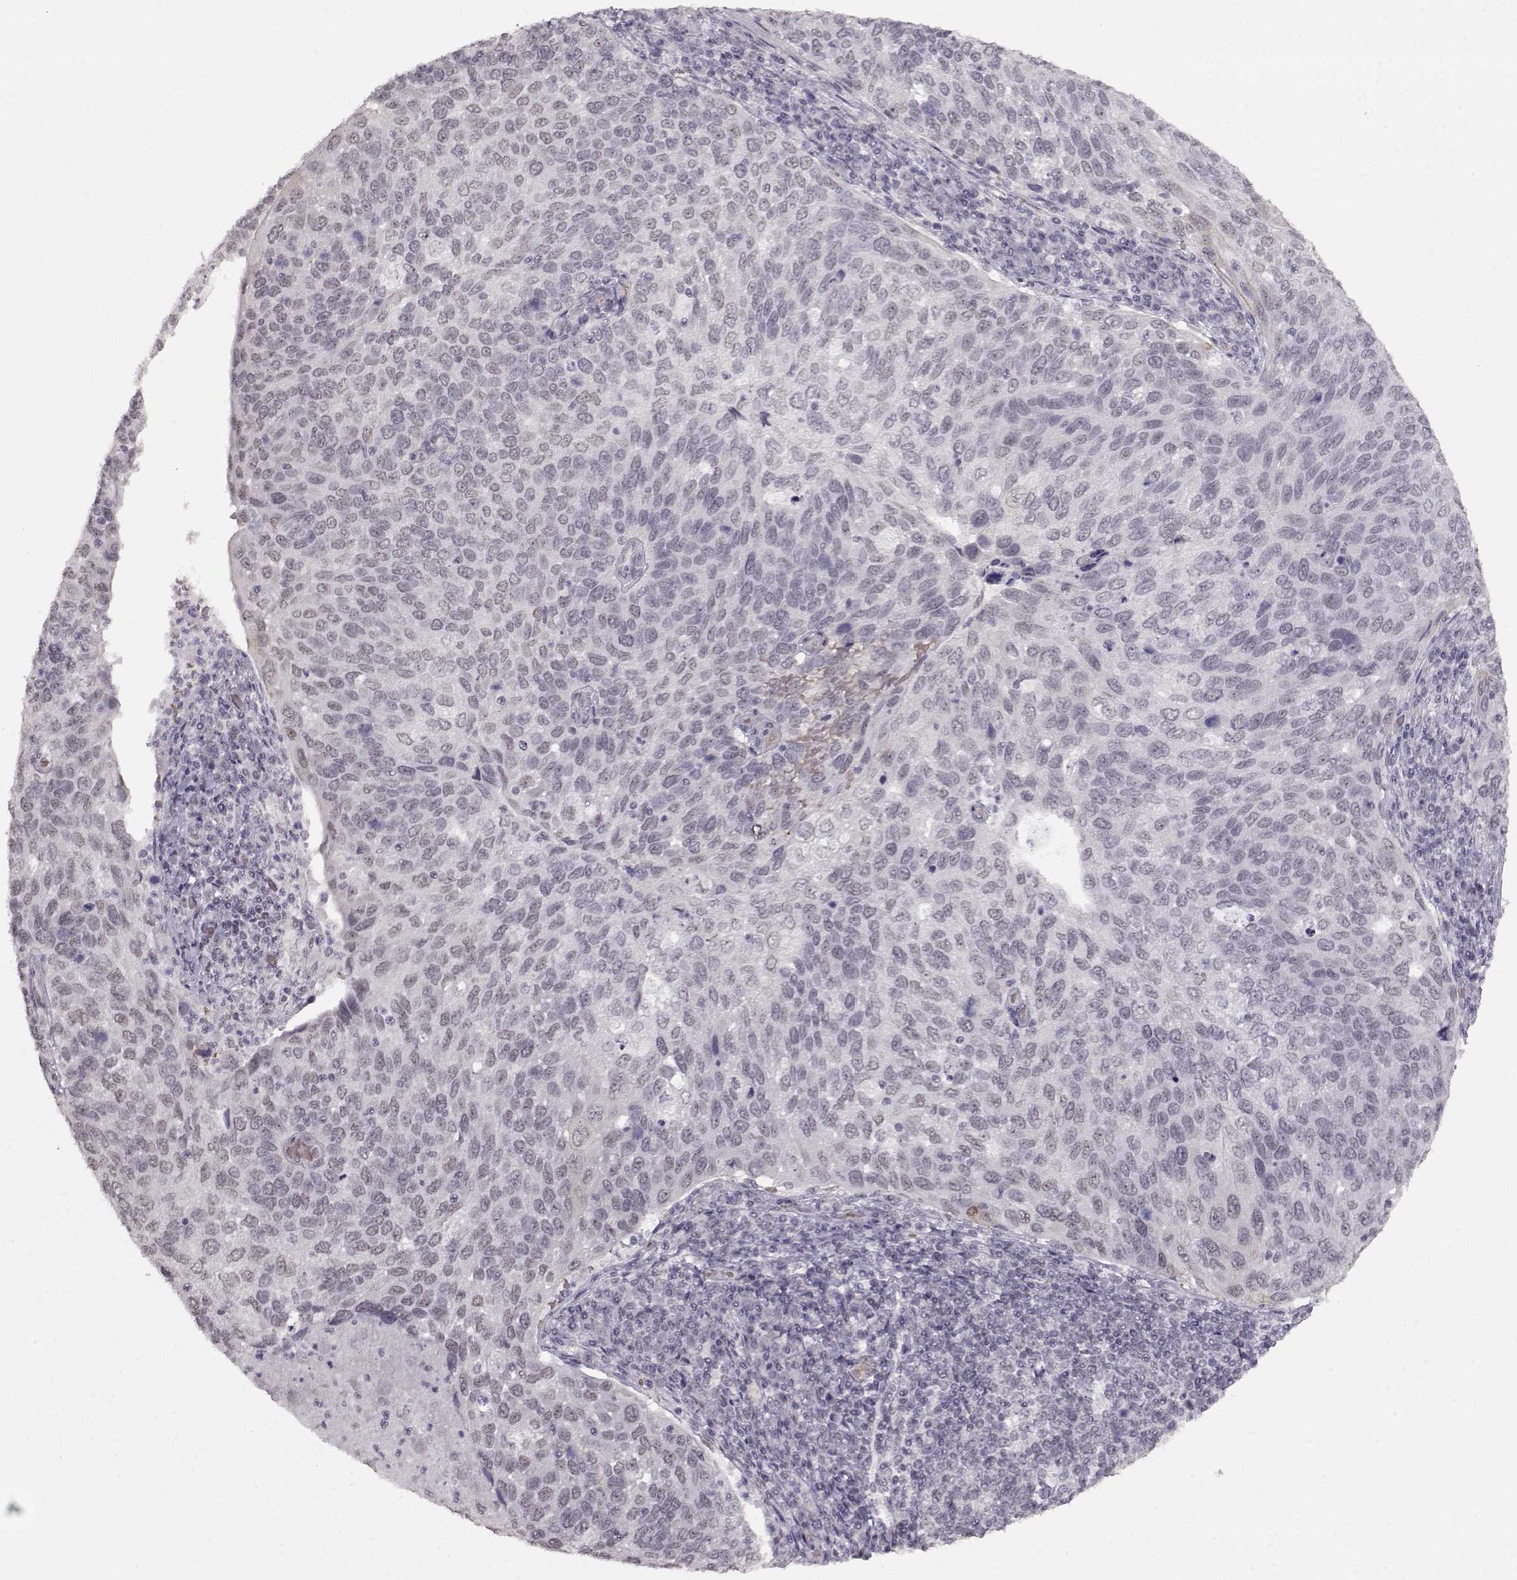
{"staining": {"intensity": "weak", "quantity": "<25%", "location": "nuclear"}, "tissue": "cervical cancer", "cell_type": "Tumor cells", "image_type": "cancer", "snomed": [{"axis": "morphology", "description": "Squamous cell carcinoma, NOS"}, {"axis": "topography", "description": "Cervix"}], "caption": "Cervical squamous cell carcinoma was stained to show a protein in brown. There is no significant expression in tumor cells.", "gene": "PCP4", "patient": {"sex": "female", "age": 54}}